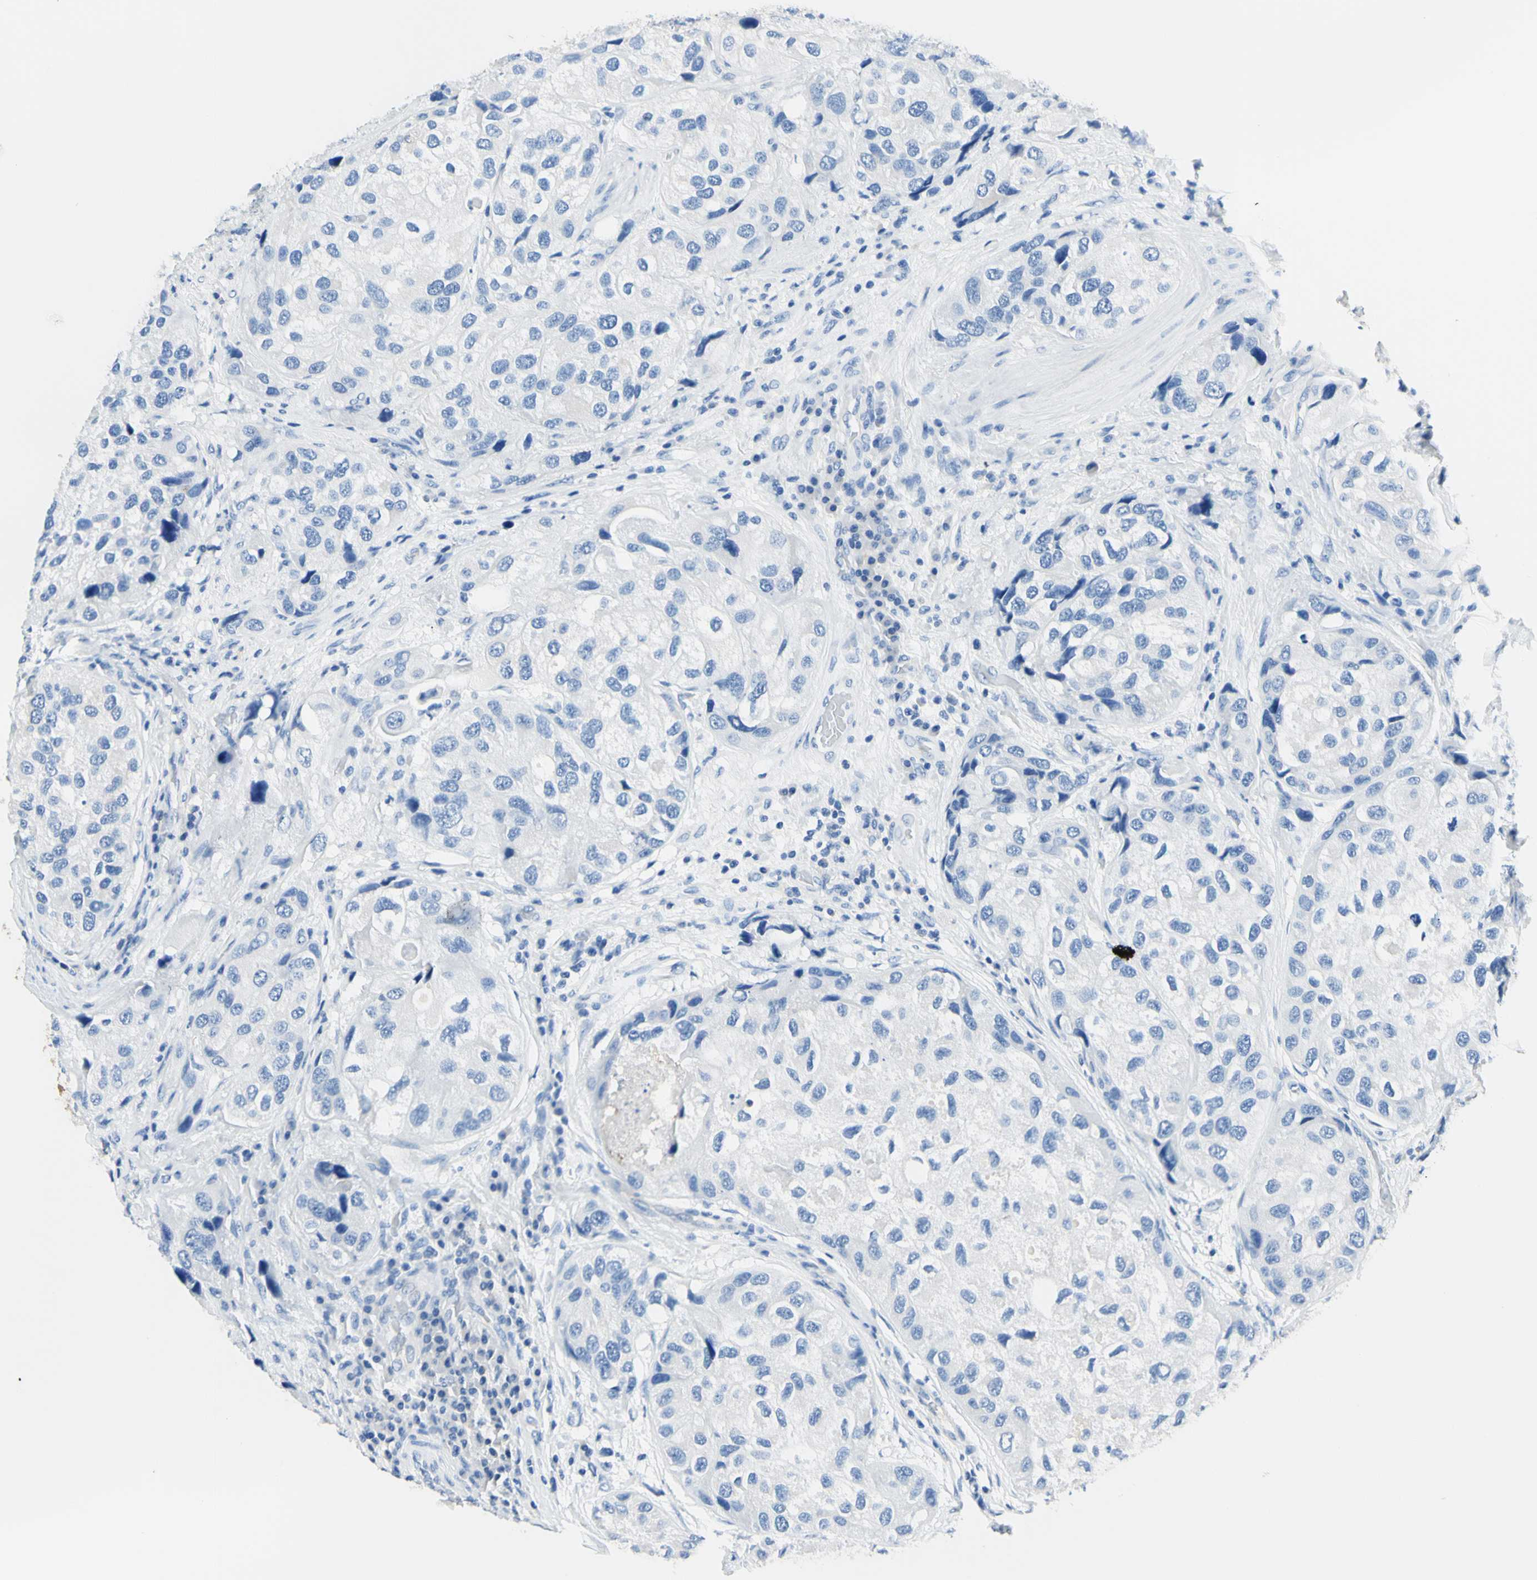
{"staining": {"intensity": "negative", "quantity": "none", "location": "none"}, "tissue": "urothelial cancer", "cell_type": "Tumor cells", "image_type": "cancer", "snomed": [{"axis": "morphology", "description": "Urothelial carcinoma, High grade"}, {"axis": "topography", "description": "Urinary bladder"}], "caption": "A high-resolution image shows immunohistochemistry (IHC) staining of urothelial carcinoma (high-grade), which reveals no significant expression in tumor cells.", "gene": "HPCA", "patient": {"sex": "female", "age": 64}}